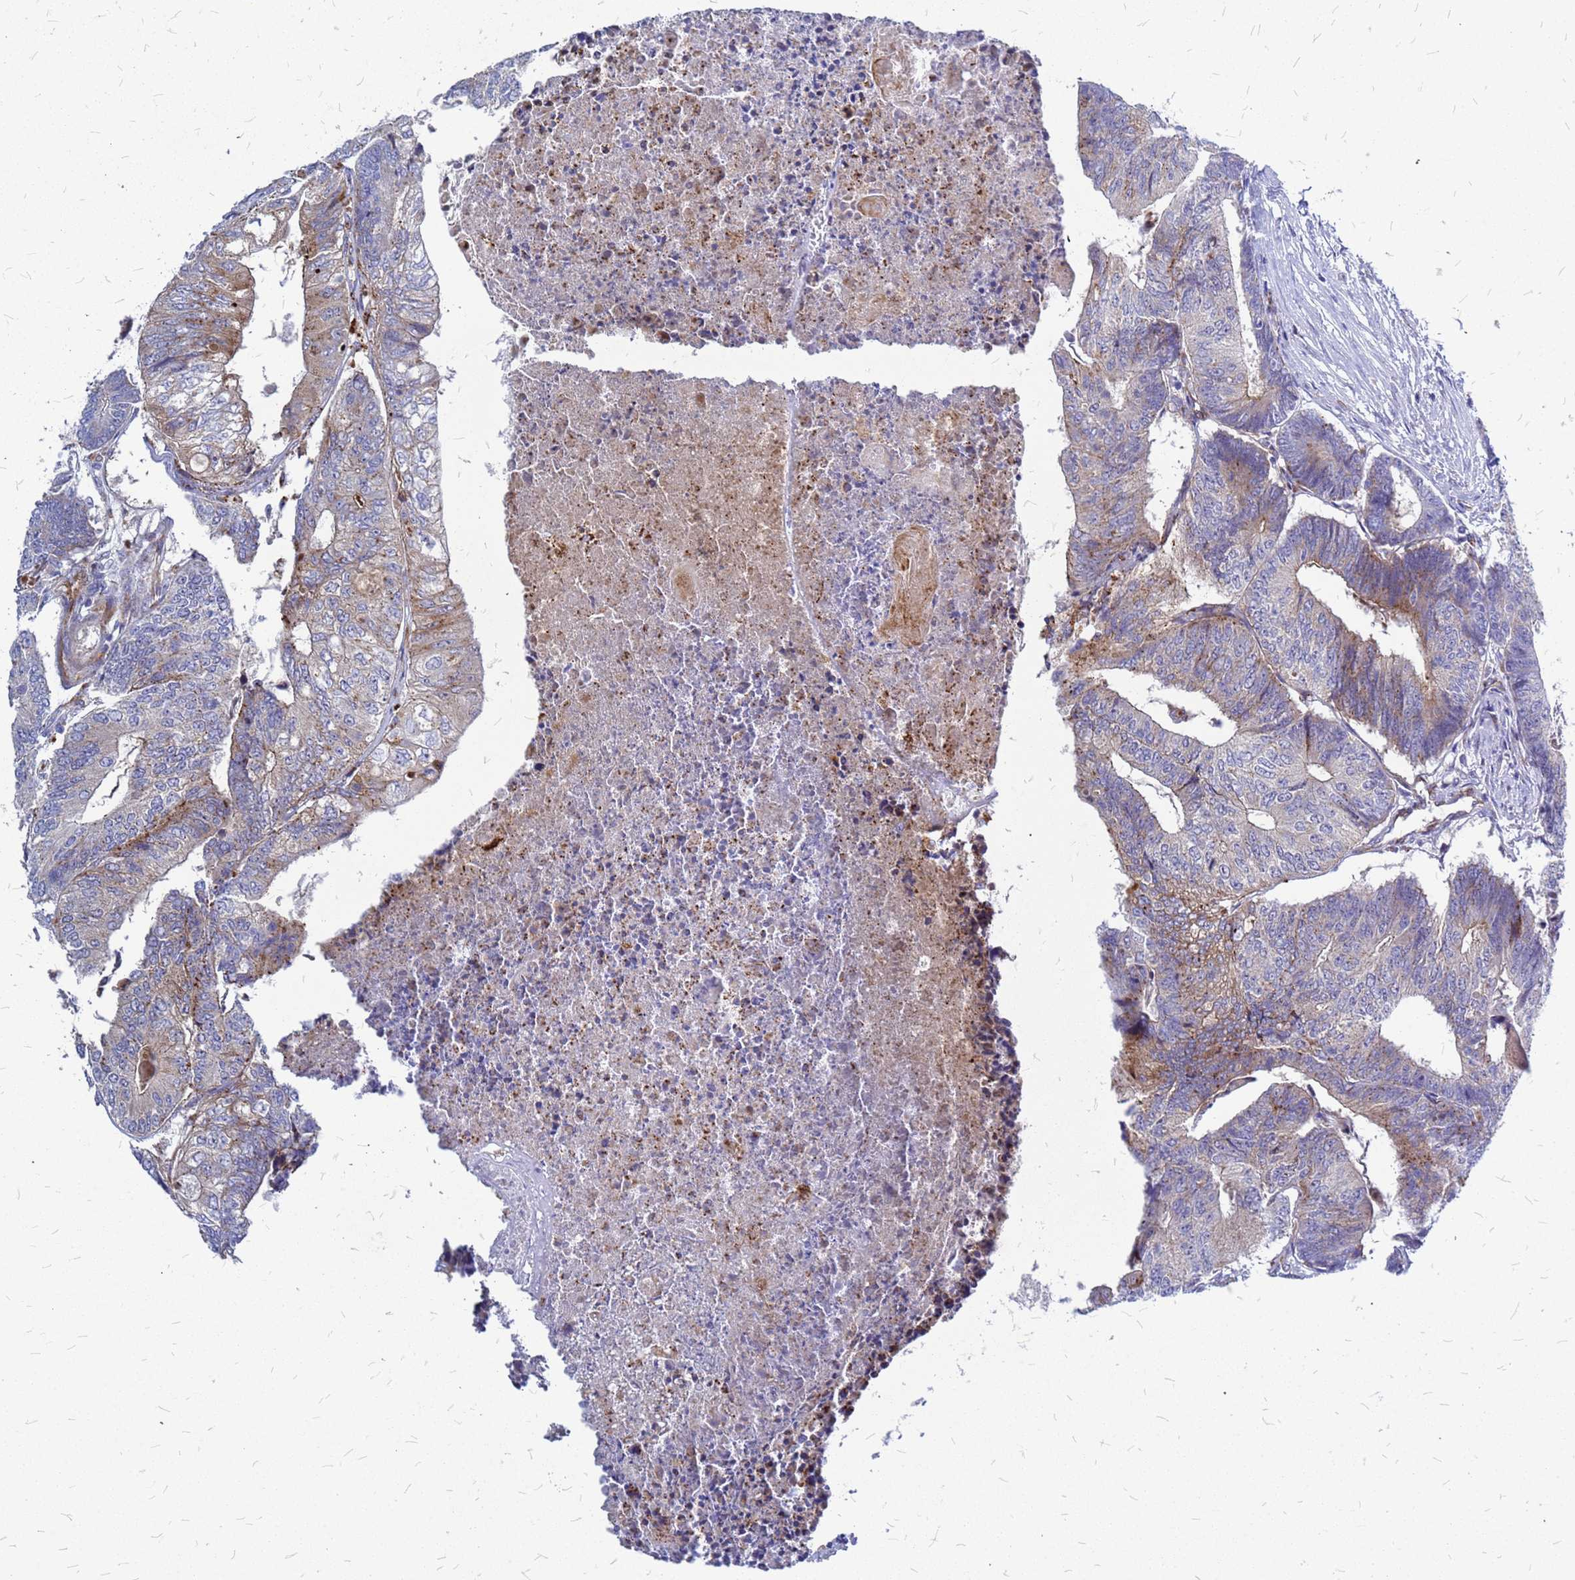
{"staining": {"intensity": "moderate", "quantity": "<25%", "location": "cytoplasmic/membranous"}, "tissue": "colorectal cancer", "cell_type": "Tumor cells", "image_type": "cancer", "snomed": [{"axis": "morphology", "description": "Adenocarcinoma, NOS"}, {"axis": "topography", "description": "Colon"}], "caption": "High-magnification brightfield microscopy of colorectal cancer (adenocarcinoma) stained with DAB (brown) and counterstained with hematoxylin (blue). tumor cells exhibit moderate cytoplasmic/membranous expression is seen in approximately<25% of cells.", "gene": "NOSTRIN", "patient": {"sex": "female", "age": 67}}